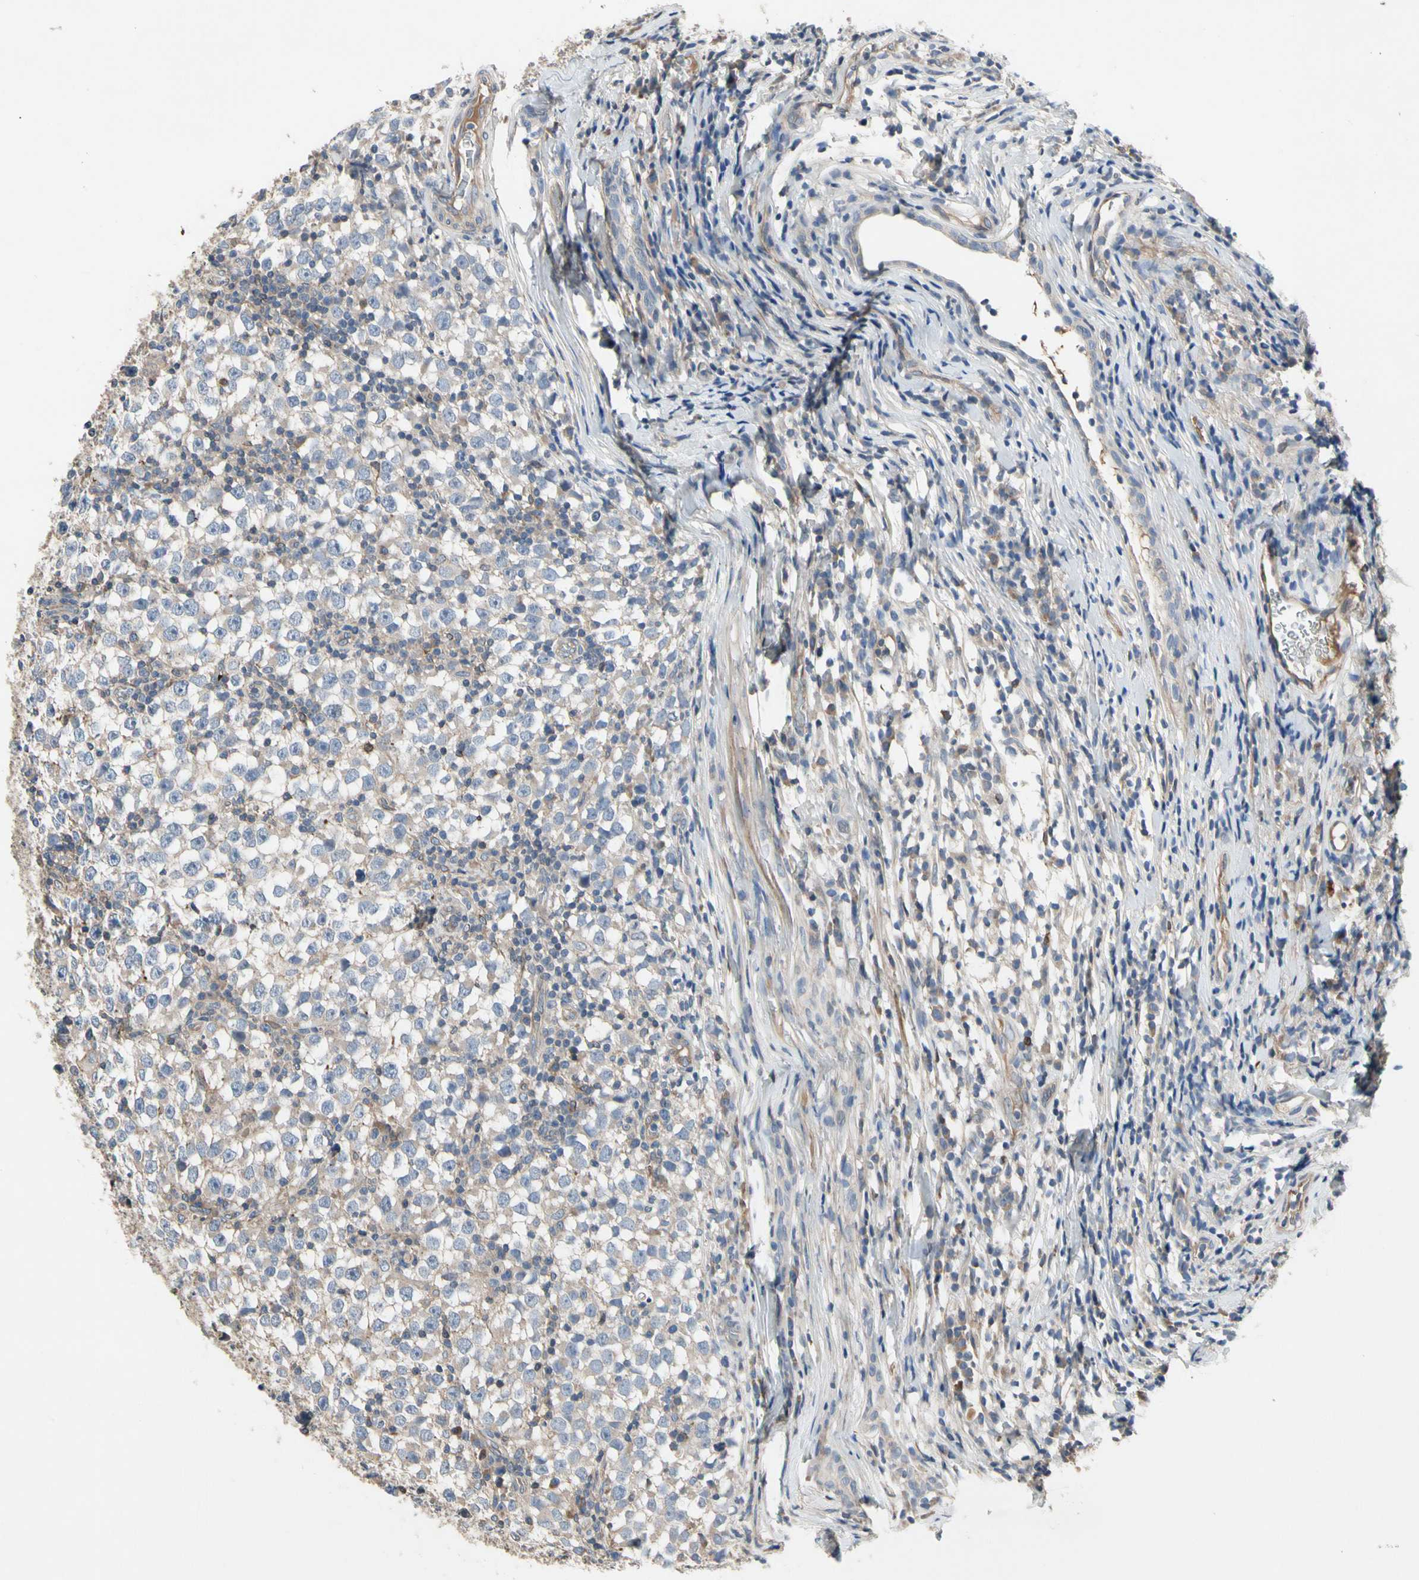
{"staining": {"intensity": "negative", "quantity": "none", "location": "none"}, "tissue": "testis cancer", "cell_type": "Tumor cells", "image_type": "cancer", "snomed": [{"axis": "morphology", "description": "Seminoma, NOS"}, {"axis": "topography", "description": "Testis"}], "caption": "IHC of seminoma (testis) reveals no expression in tumor cells.", "gene": "CRTAC1", "patient": {"sex": "male", "age": 65}}